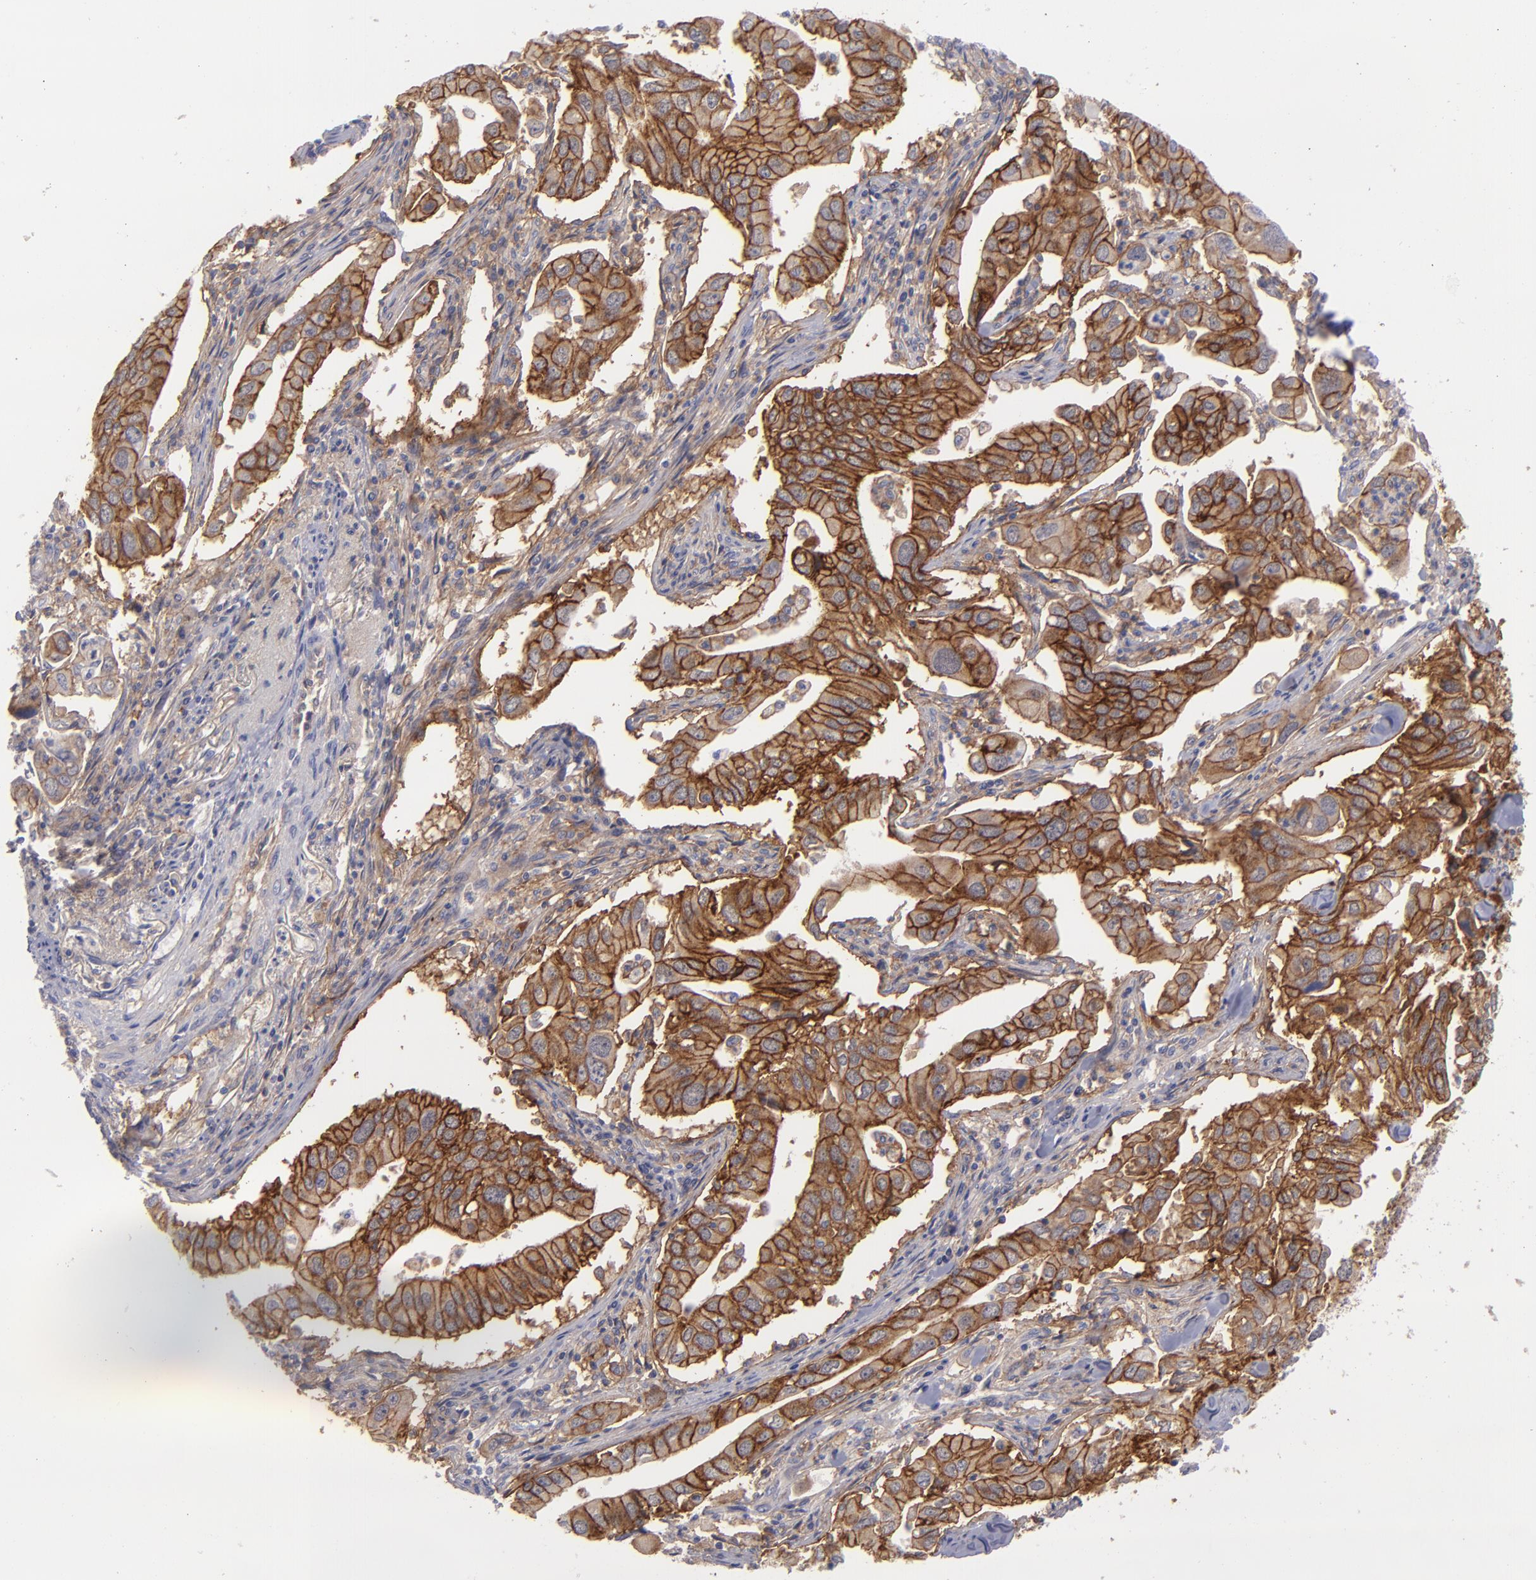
{"staining": {"intensity": "strong", "quantity": ">75%", "location": "cytoplasmic/membranous"}, "tissue": "lung cancer", "cell_type": "Tumor cells", "image_type": "cancer", "snomed": [{"axis": "morphology", "description": "Adenocarcinoma, NOS"}, {"axis": "topography", "description": "Lung"}], "caption": "A micrograph of lung cancer (adenocarcinoma) stained for a protein shows strong cytoplasmic/membranous brown staining in tumor cells.", "gene": "BSG", "patient": {"sex": "male", "age": 48}}